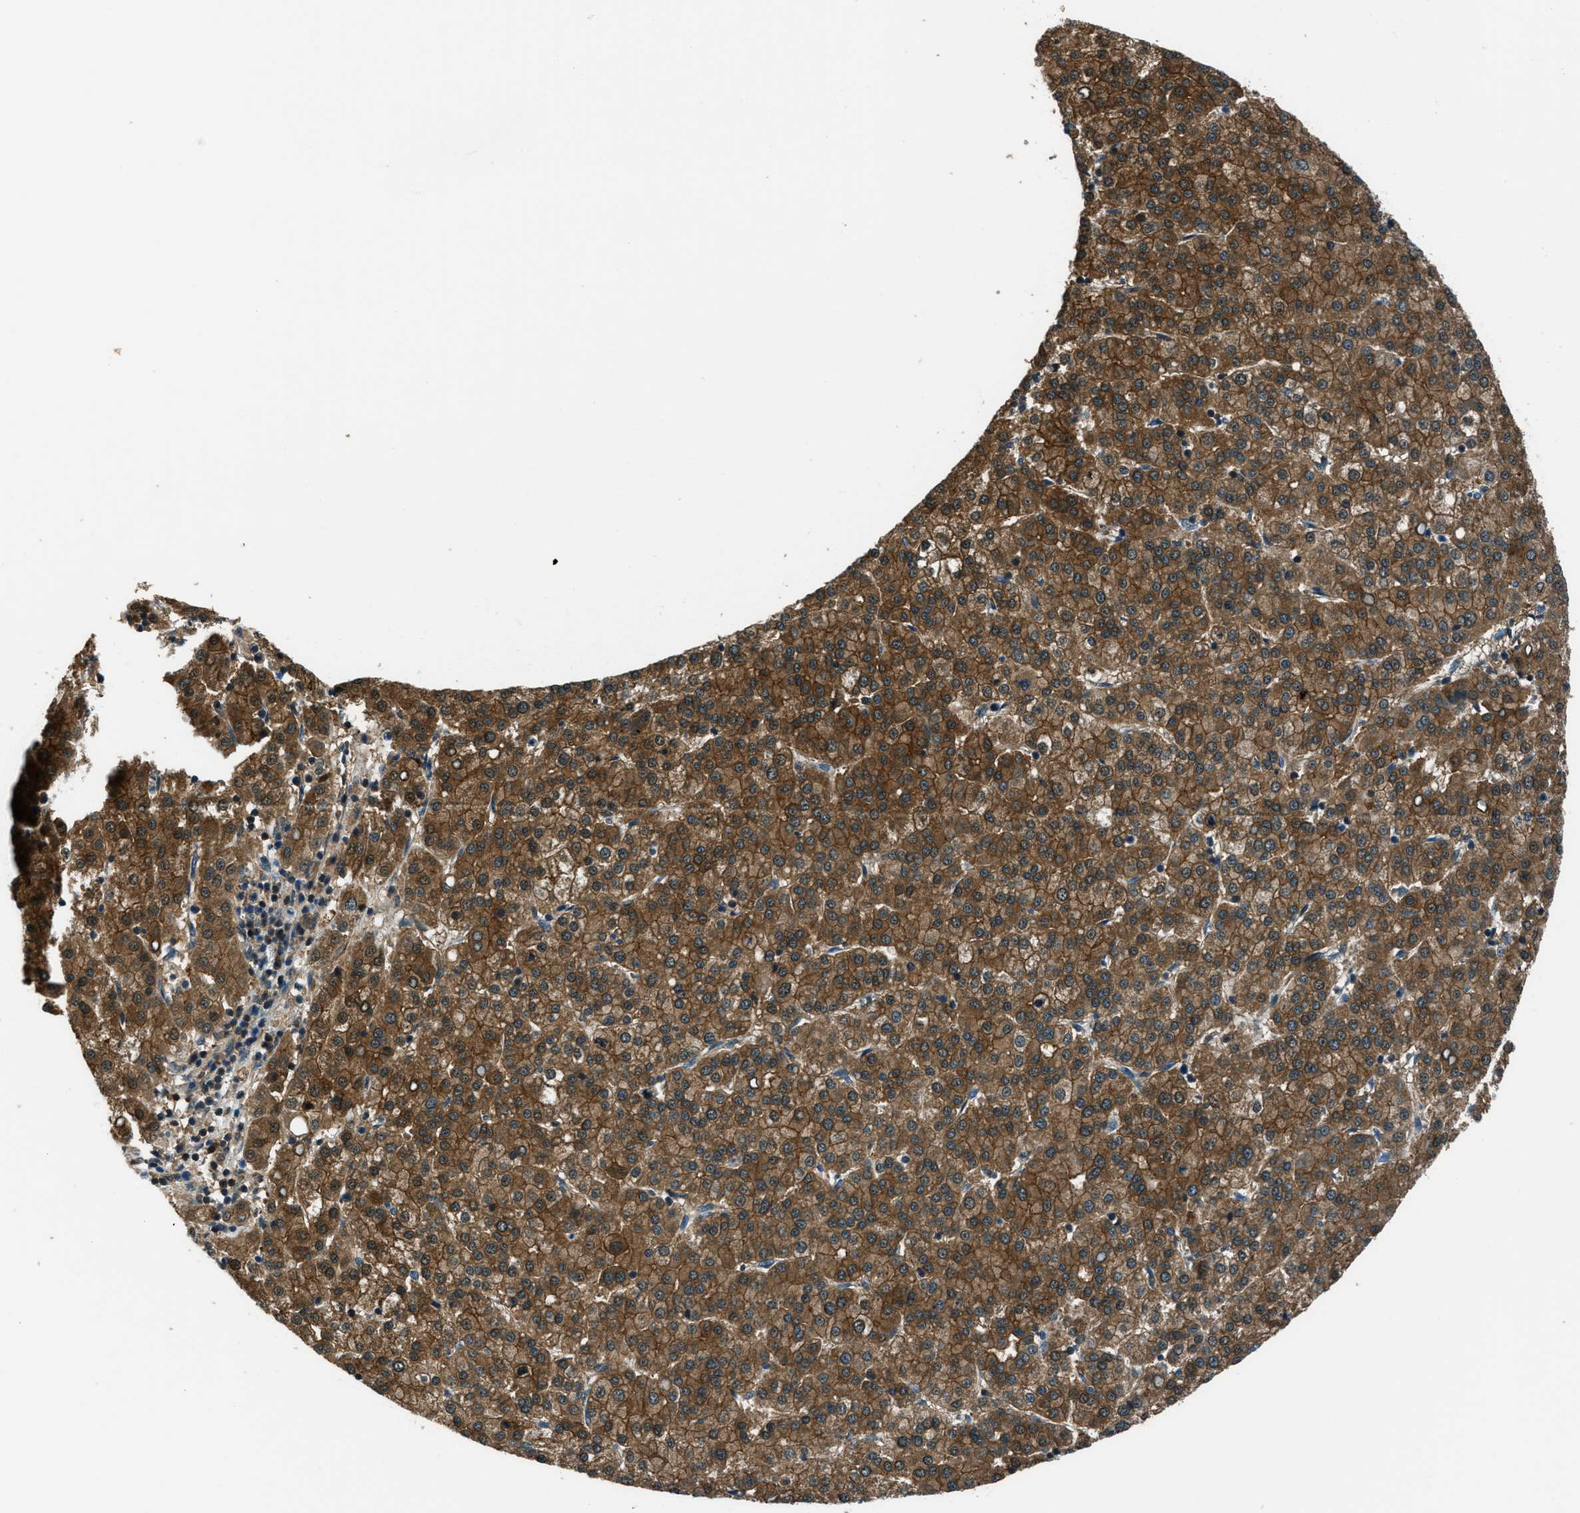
{"staining": {"intensity": "moderate", "quantity": ">75%", "location": "cytoplasmic/membranous"}, "tissue": "liver cancer", "cell_type": "Tumor cells", "image_type": "cancer", "snomed": [{"axis": "morphology", "description": "Carcinoma, Hepatocellular, NOS"}, {"axis": "topography", "description": "Liver"}], "caption": "An image showing moderate cytoplasmic/membranous positivity in about >75% of tumor cells in hepatocellular carcinoma (liver), as visualized by brown immunohistochemical staining.", "gene": "HEBP2", "patient": {"sex": "female", "age": 58}}